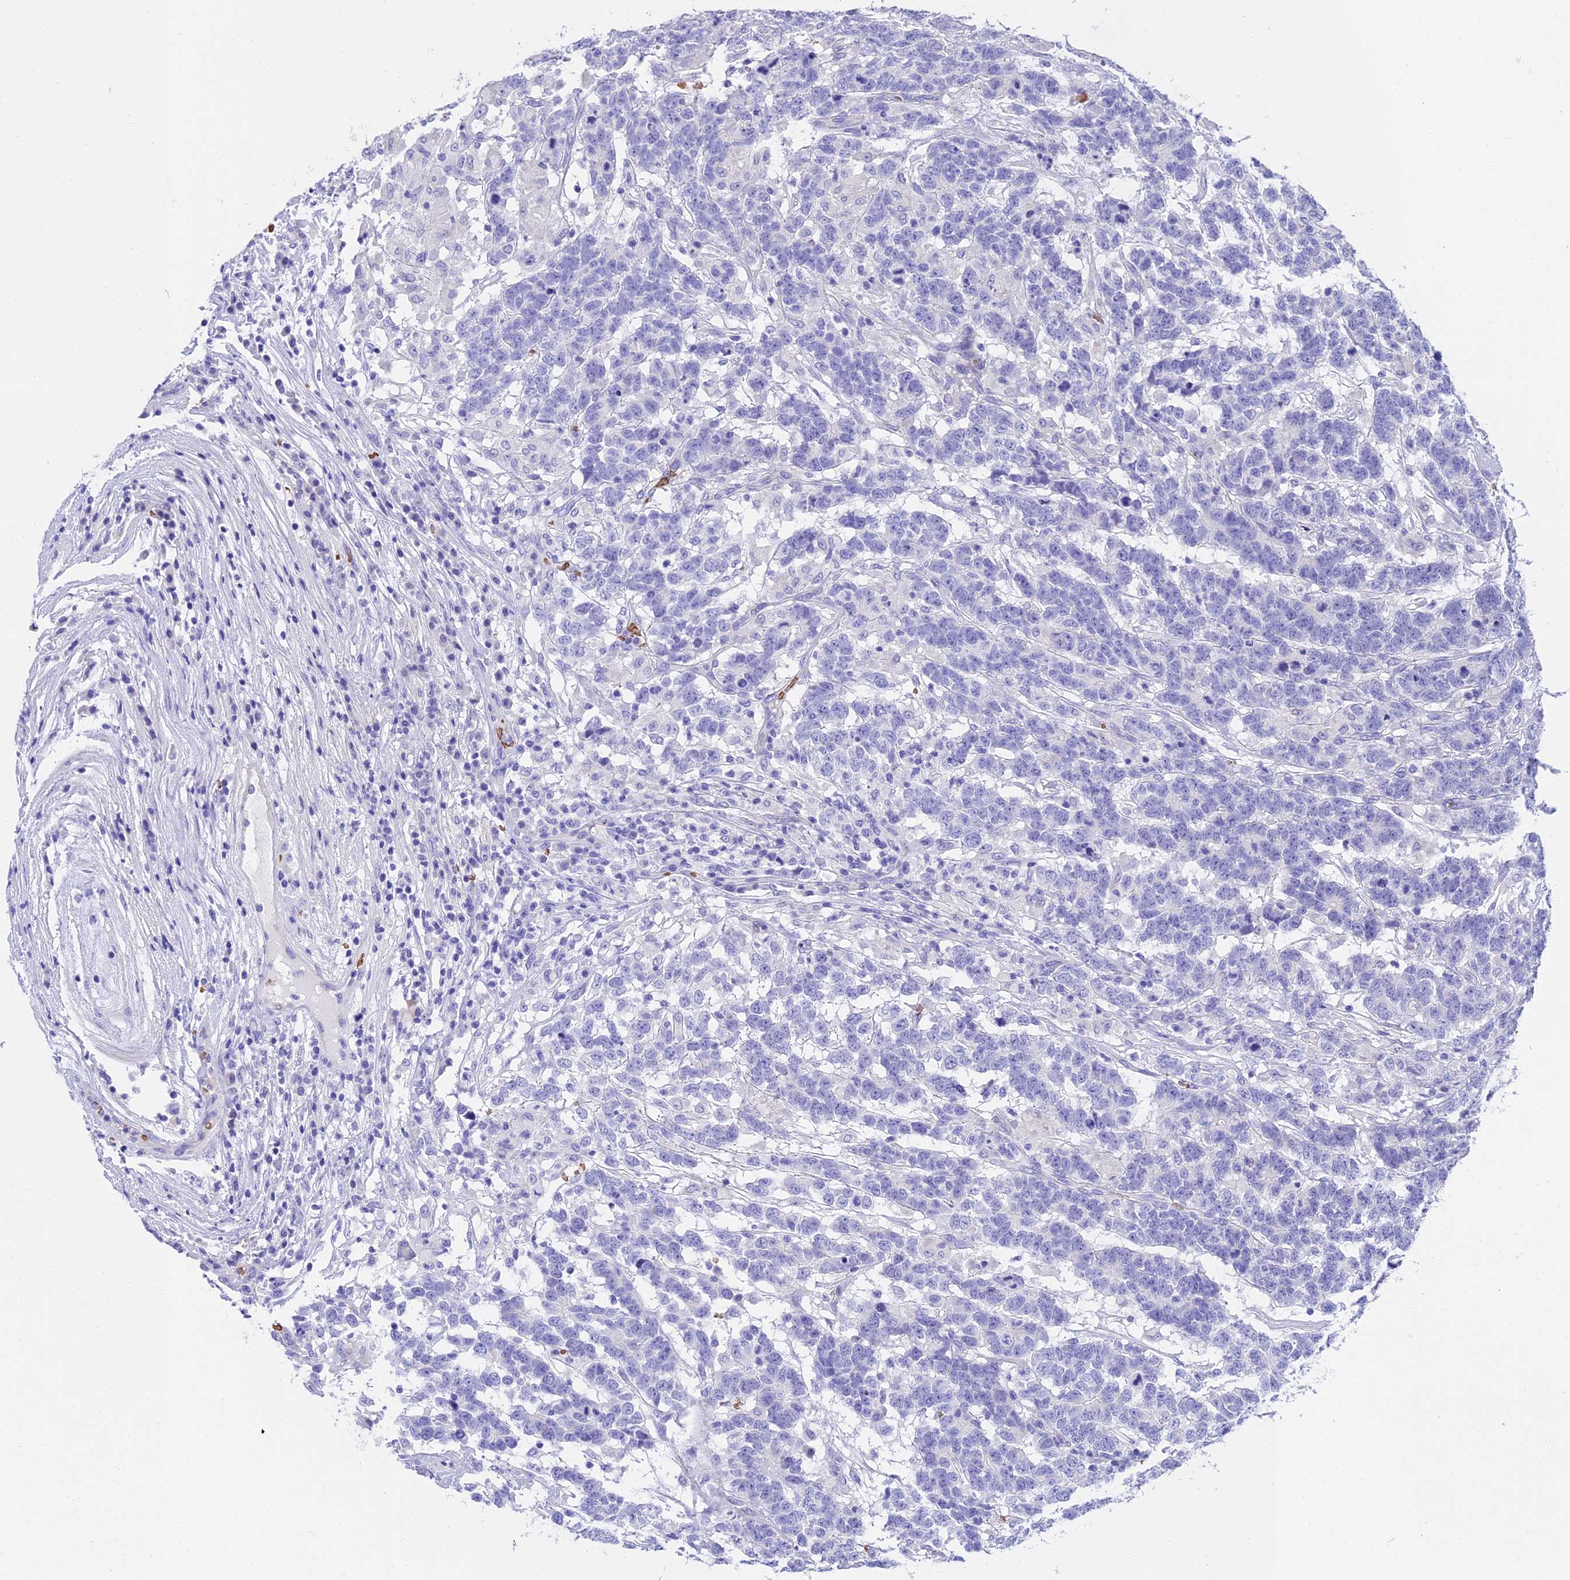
{"staining": {"intensity": "negative", "quantity": "none", "location": "none"}, "tissue": "testis cancer", "cell_type": "Tumor cells", "image_type": "cancer", "snomed": [{"axis": "morphology", "description": "Carcinoma, Embryonal, NOS"}, {"axis": "topography", "description": "Testis"}], "caption": "This is an immunohistochemistry (IHC) micrograph of human embryonal carcinoma (testis). There is no expression in tumor cells.", "gene": "TNNC2", "patient": {"sex": "male", "age": 26}}